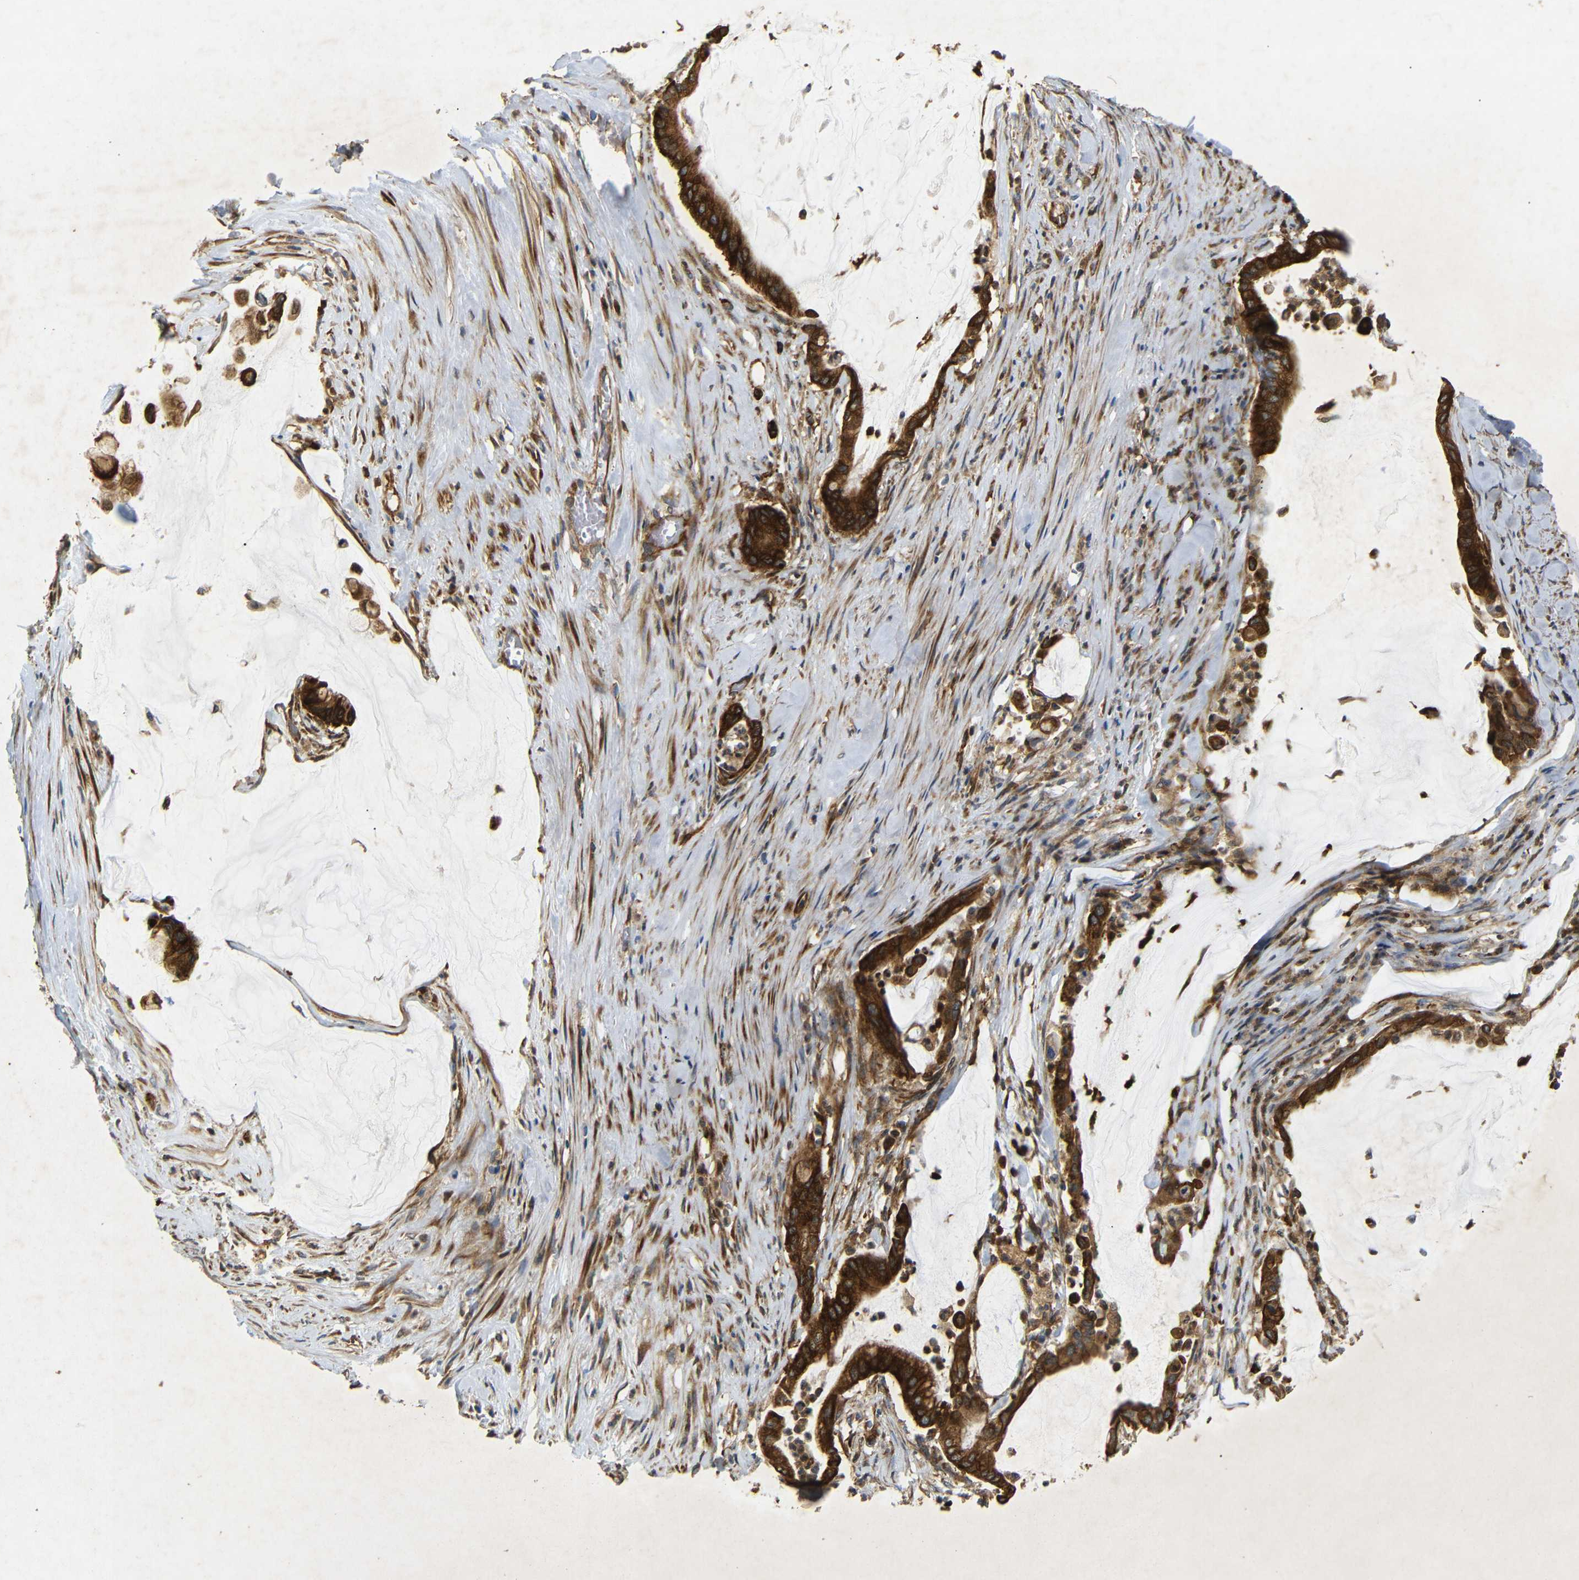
{"staining": {"intensity": "strong", "quantity": ">75%", "location": "cytoplasmic/membranous"}, "tissue": "pancreatic cancer", "cell_type": "Tumor cells", "image_type": "cancer", "snomed": [{"axis": "morphology", "description": "Adenocarcinoma, NOS"}, {"axis": "topography", "description": "Pancreas"}], "caption": "This is a histology image of IHC staining of pancreatic cancer (adenocarcinoma), which shows strong positivity in the cytoplasmic/membranous of tumor cells.", "gene": "BTF3", "patient": {"sex": "male", "age": 41}}